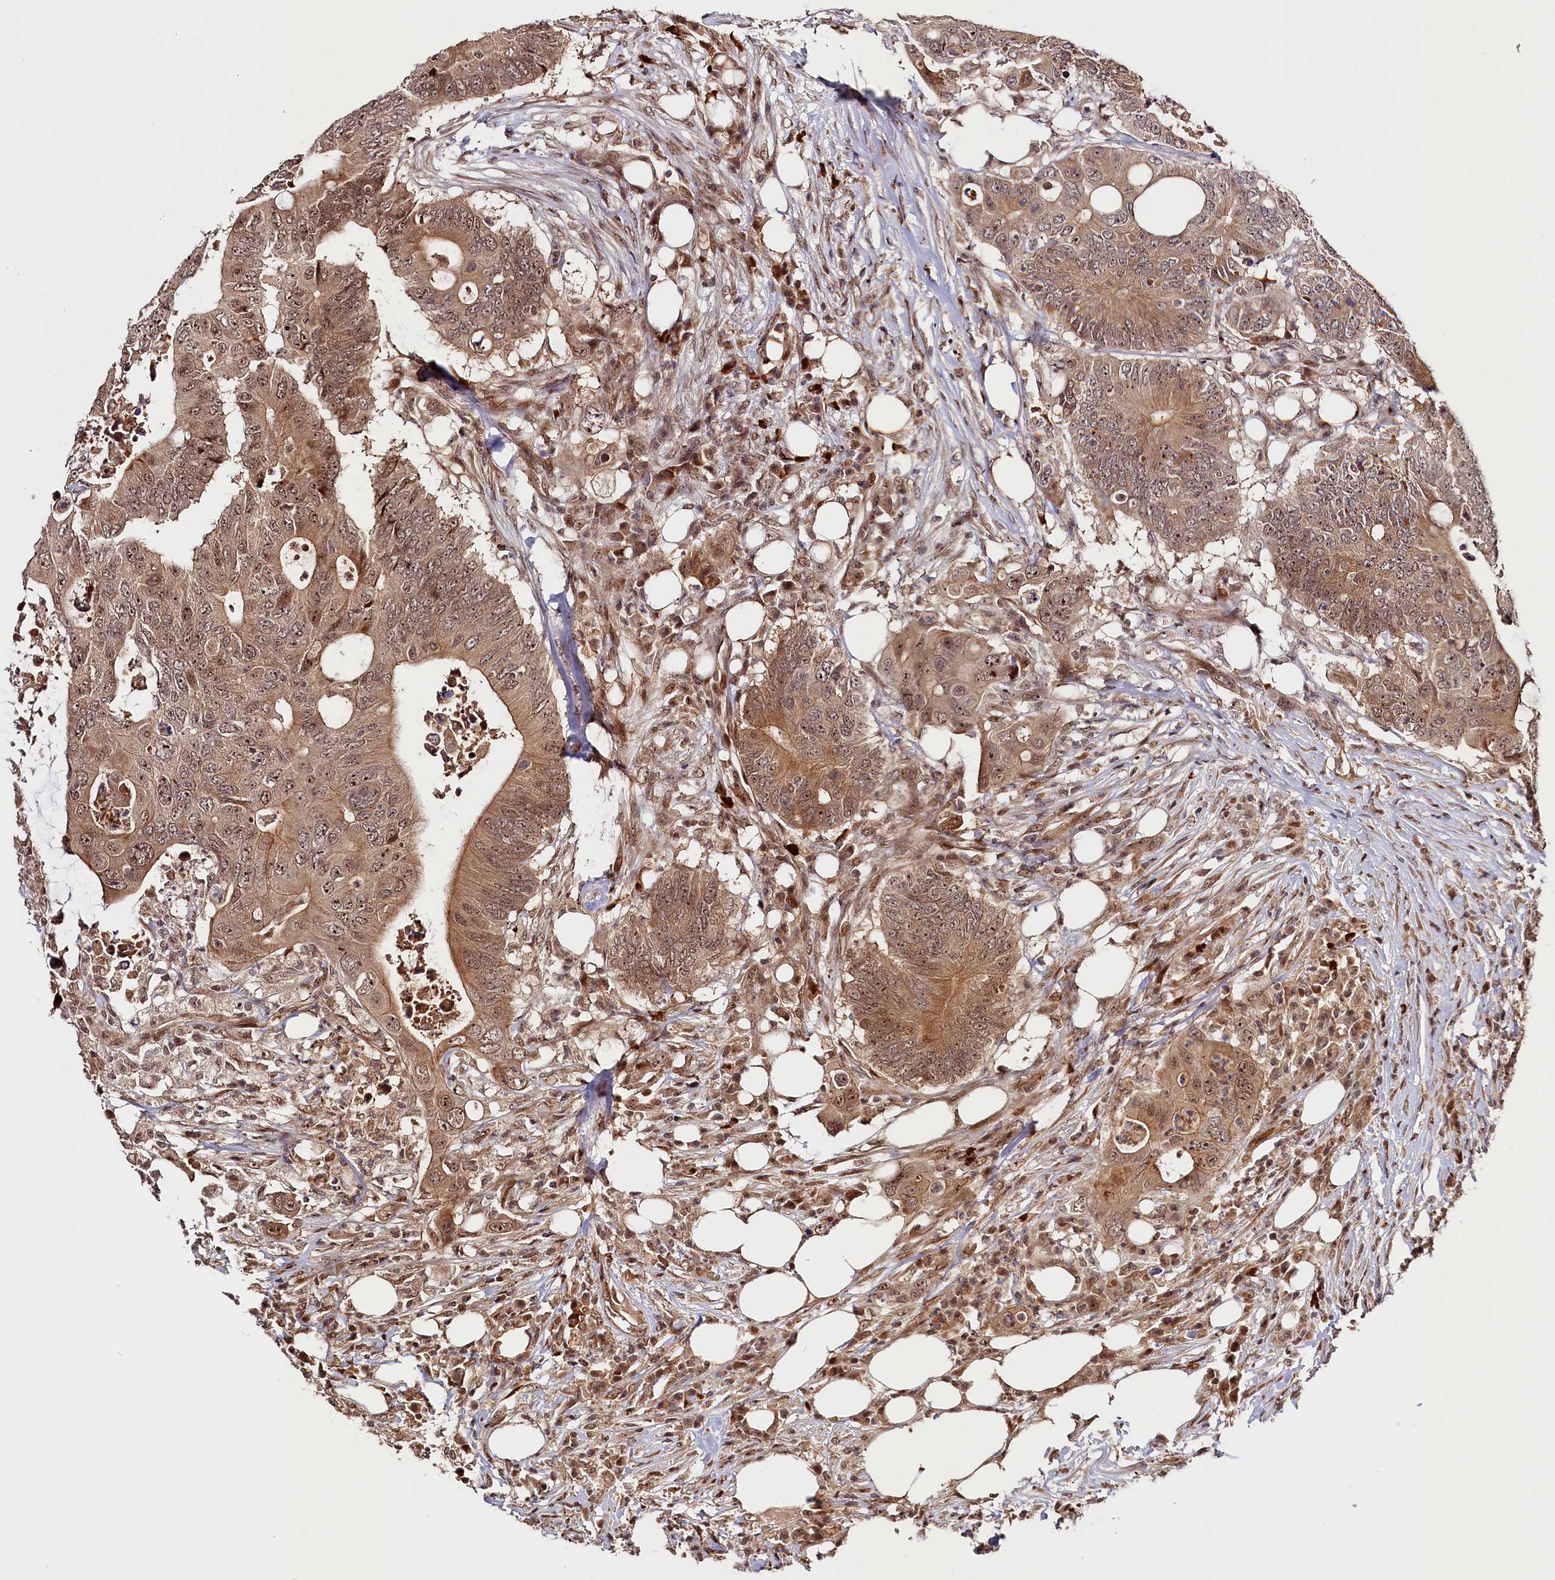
{"staining": {"intensity": "moderate", "quantity": ">75%", "location": "cytoplasmic/membranous,nuclear"}, "tissue": "colorectal cancer", "cell_type": "Tumor cells", "image_type": "cancer", "snomed": [{"axis": "morphology", "description": "Adenocarcinoma, NOS"}, {"axis": "topography", "description": "Colon"}], "caption": "Protein expression analysis of colorectal cancer exhibits moderate cytoplasmic/membranous and nuclear staining in about >75% of tumor cells.", "gene": "ANKRD24", "patient": {"sex": "male", "age": 71}}